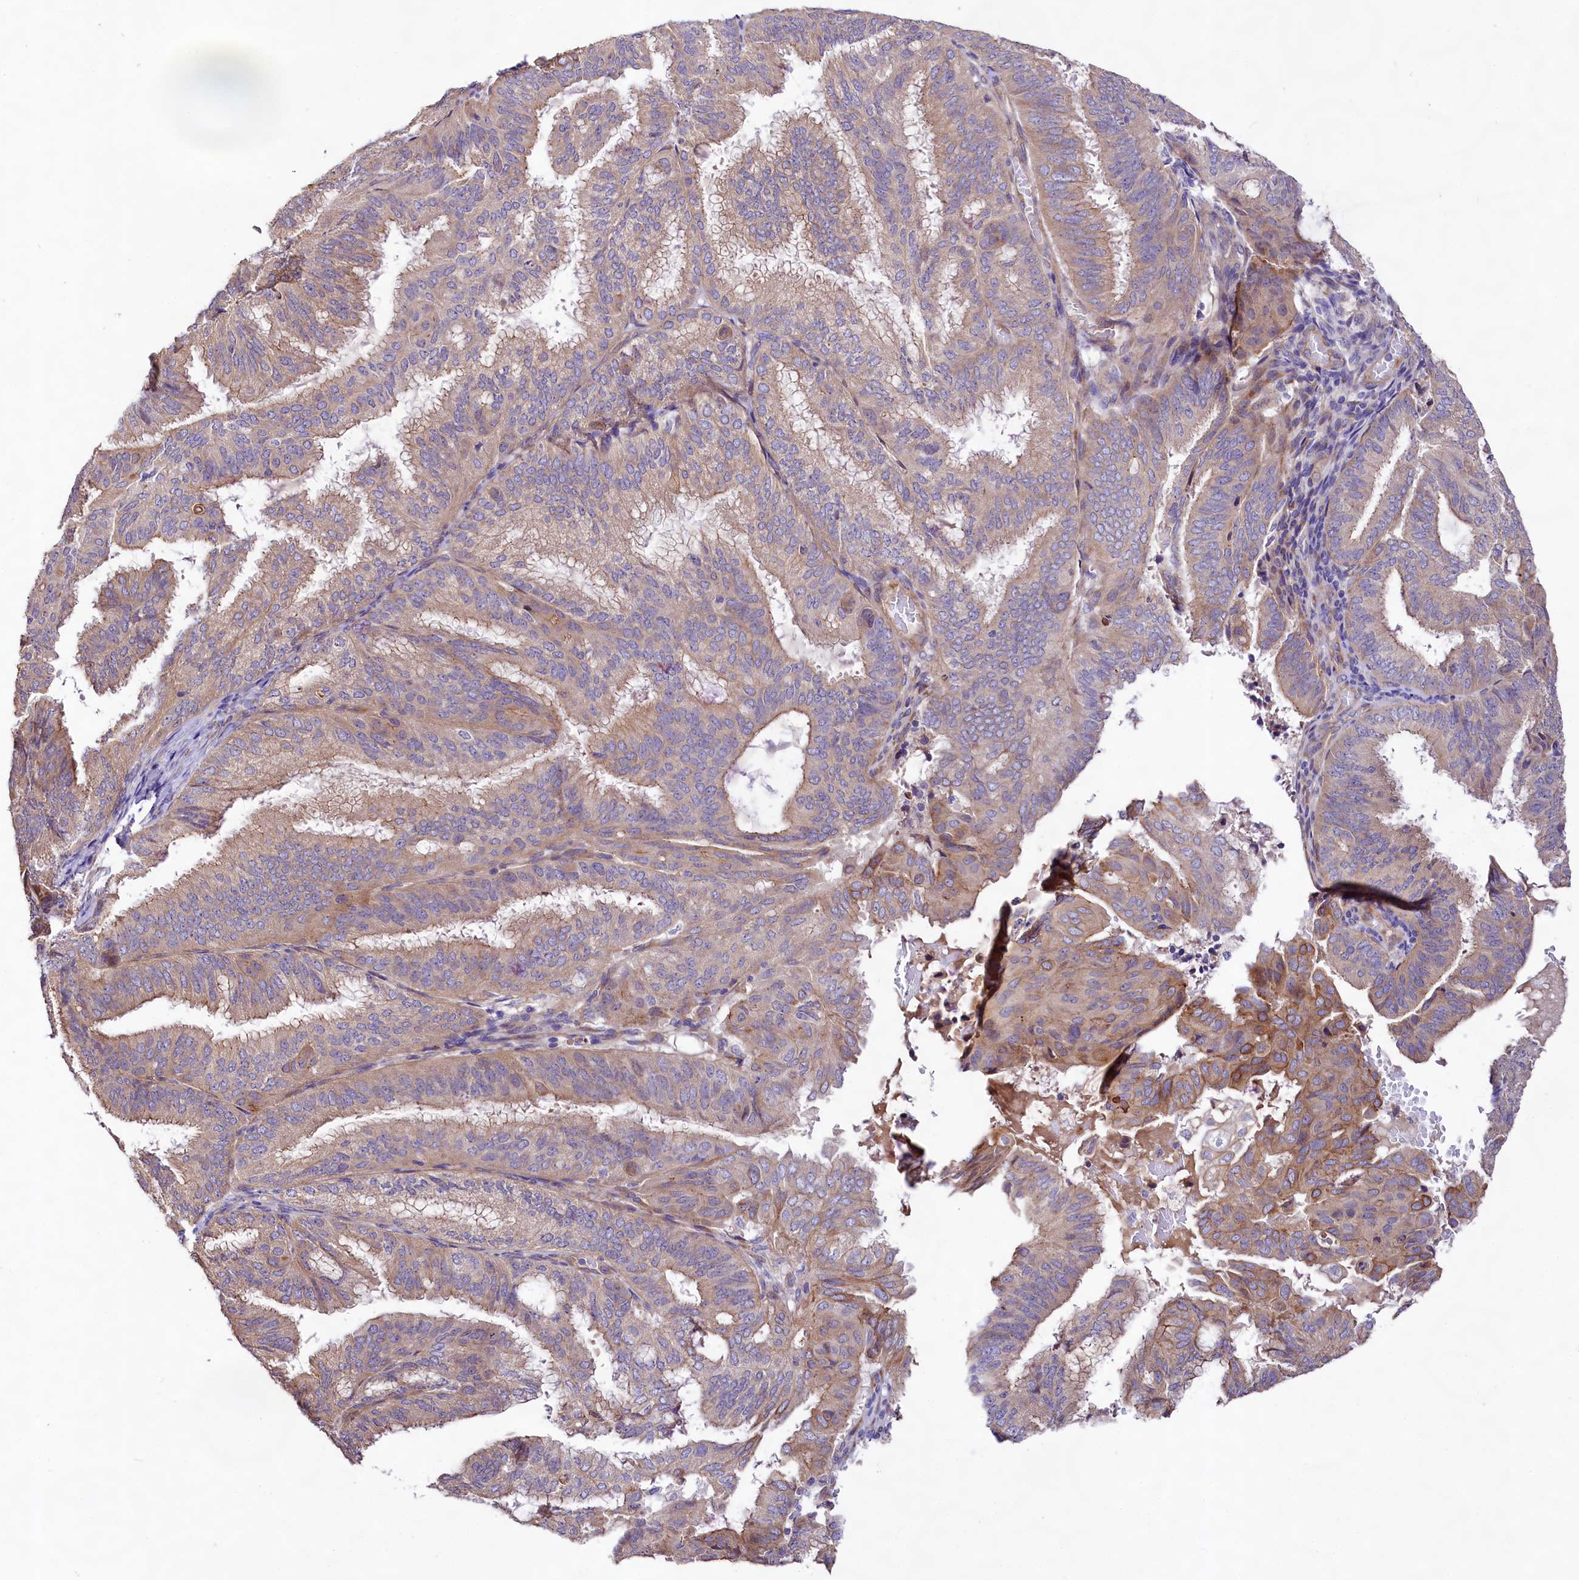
{"staining": {"intensity": "weak", "quantity": "25%-75%", "location": "cytoplasmic/membranous"}, "tissue": "endometrial cancer", "cell_type": "Tumor cells", "image_type": "cancer", "snomed": [{"axis": "morphology", "description": "Adenocarcinoma, NOS"}, {"axis": "topography", "description": "Endometrium"}], "caption": "DAB (3,3'-diaminobenzidine) immunohistochemical staining of endometrial cancer (adenocarcinoma) demonstrates weak cytoplasmic/membranous protein positivity in approximately 25%-75% of tumor cells.", "gene": "VPS11", "patient": {"sex": "female", "age": 49}}